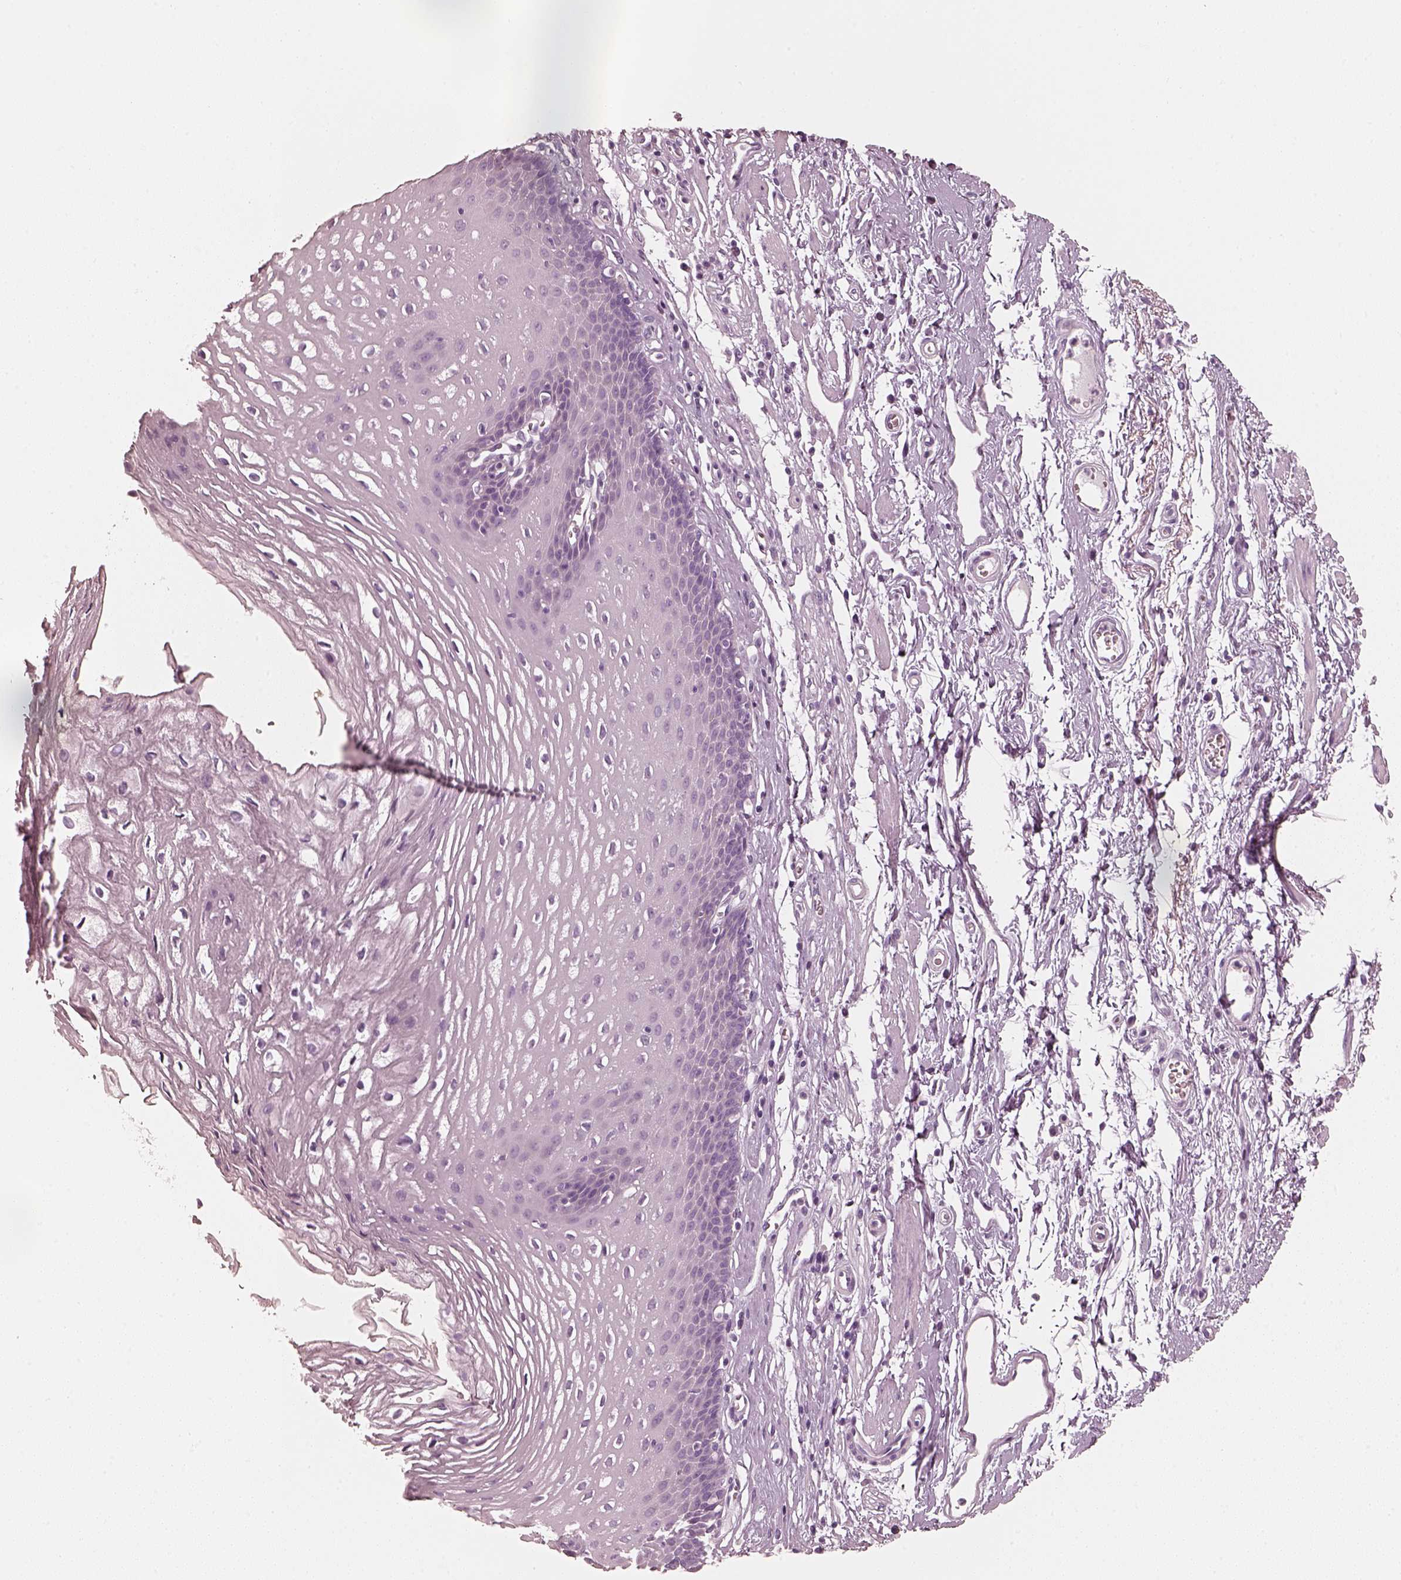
{"staining": {"intensity": "negative", "quantity": "none", "location": "none"}, "tissue": "esophagus", "cell_type": "Squamous epithelial cells", "image_type": "normal", "snomed": [{"axis": "morphology", "description": "Normal tissue, NOS"}, {"axis": "topography", "description": "Esophagus"}], "caption": "An immunohistochemistry micrograph of unremarkable esophagus is shown. There is no staining in squamous epithelial cells of esophagus.", "gene": "R3HDML", "patient": {"sex": "male", "age": 72}}